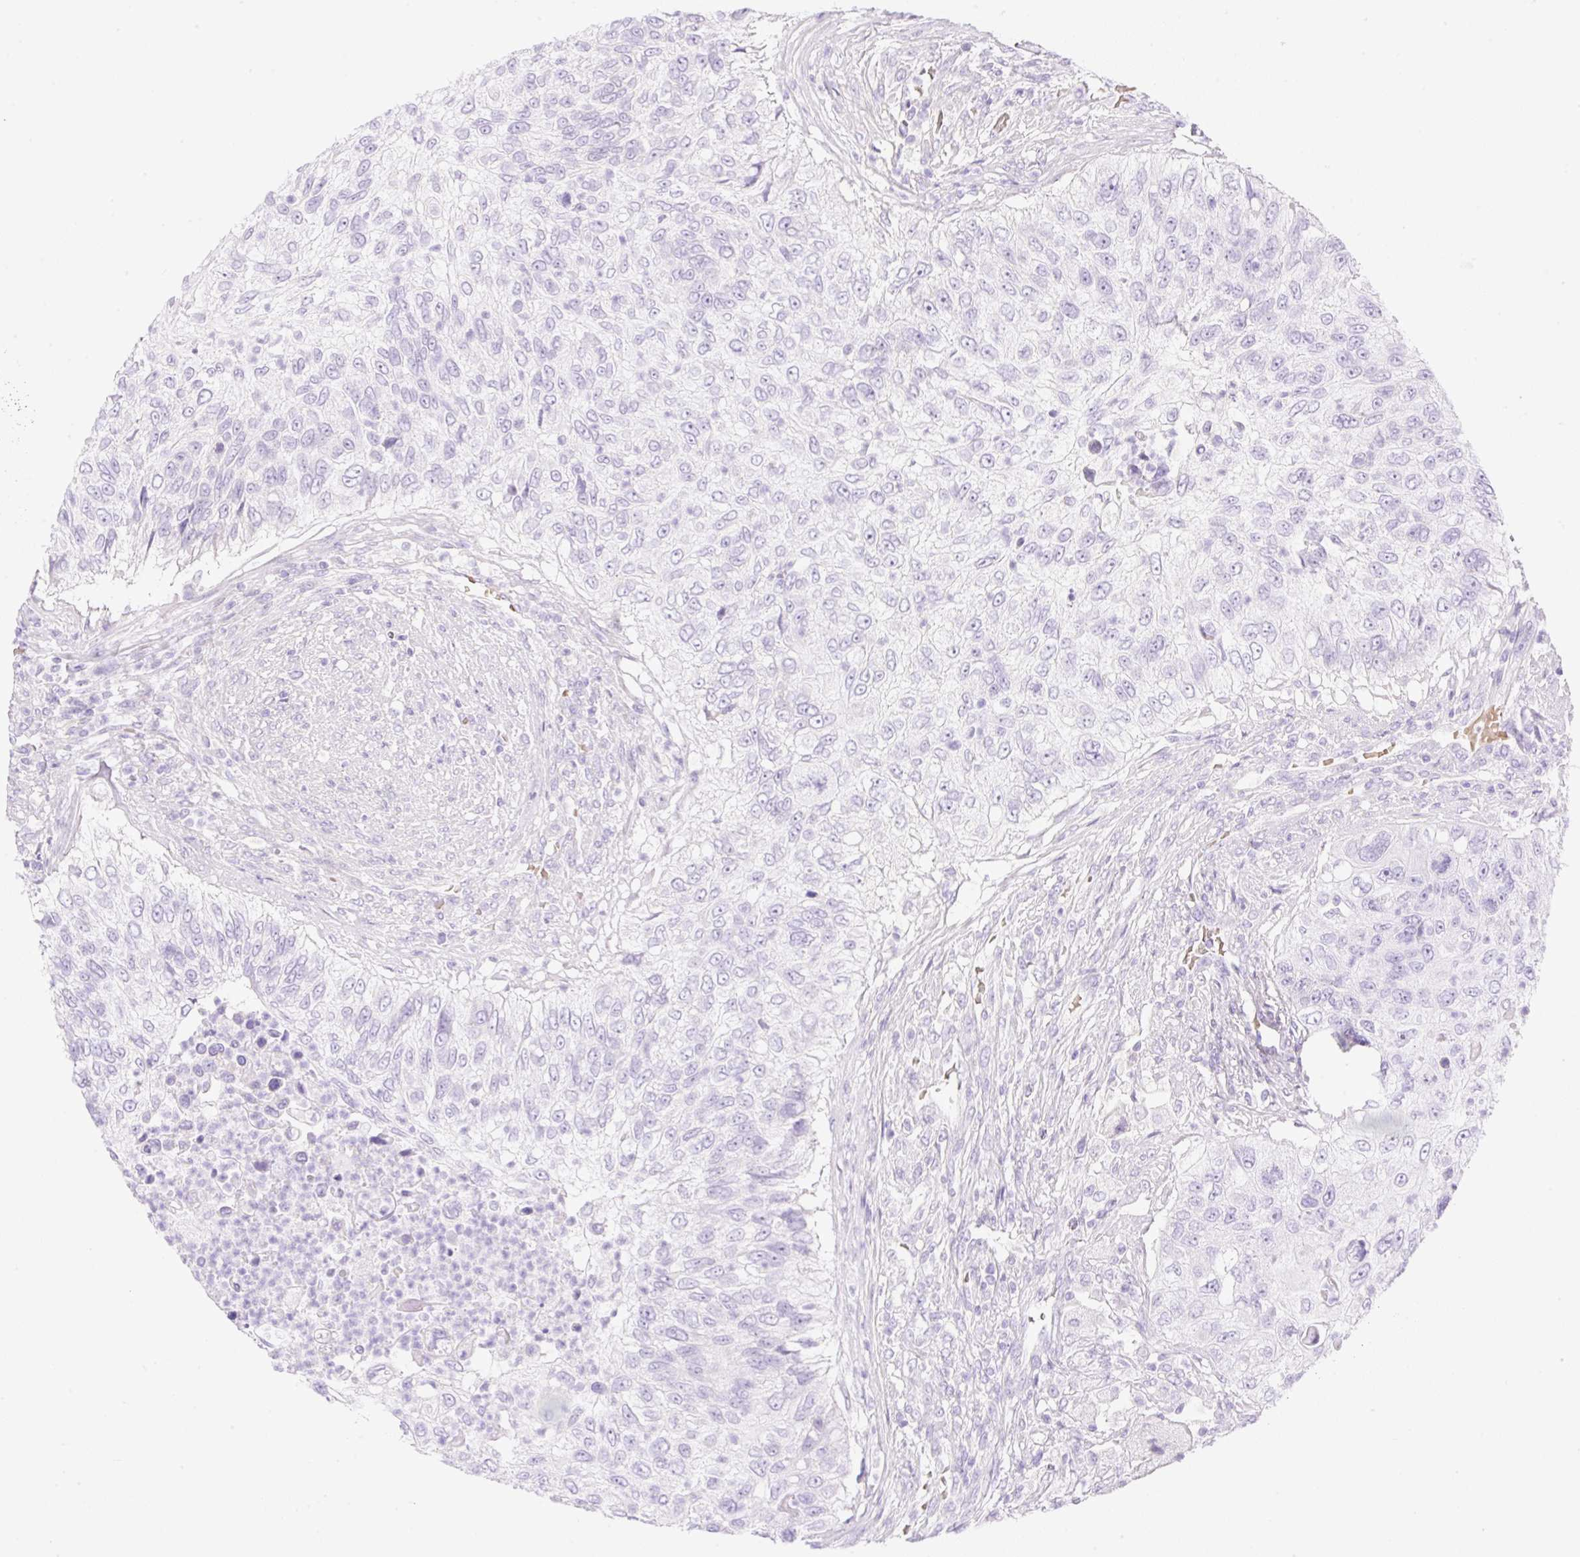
{"staining": {"intensity": "negative", "quantity": "none", "location": "none"}, "tissue": "urothelial cancer", "cell_type": "Tumor cells", "image_type": "cancer", "snomed": [{"axis": "morphology", "description": "Urothelial carcinoma, High grade"}, {"axis": "topography", "description": "Urinary bladder"}], "caption": "The image displays no staining of tumor cells in urothelial cancer.", "gene": "CDX1", "patient": {"sex": "female", "age": 60}}